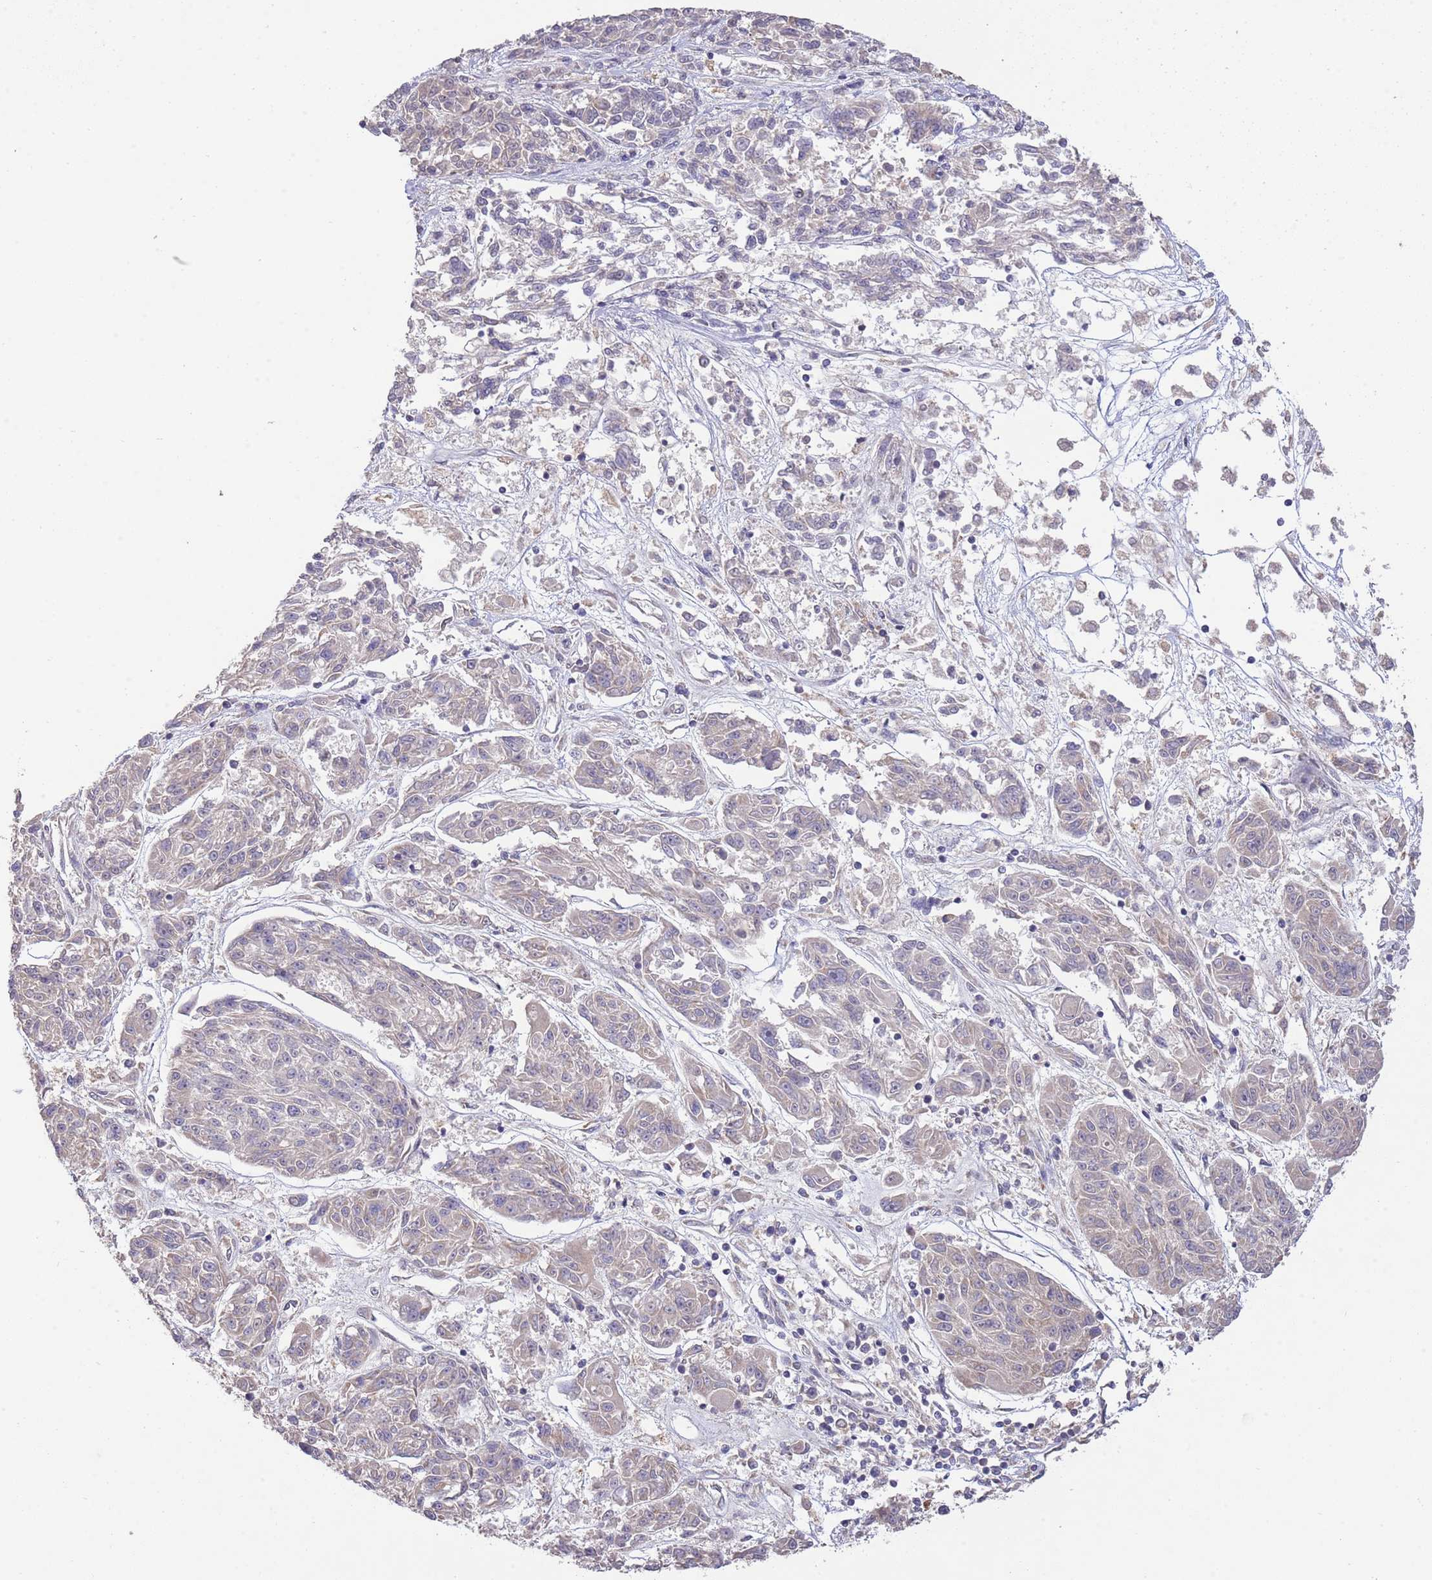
{"staining": {"intensity": "negative", "quantity": "none", "location": "none"}, "tissue": "melanoma", "cell_type": "Tumor cells", "image_type": "cancer", "snomed": [{"axis": "morphology", "description": "Malignant melanoma, NOS"}, {"axis": "topography", "description": "Skin"}], "caption": "Tumor cells are negative for brown protein staining in melanoma.", "gene": "IVD", "patient": {"sex": "male", "age": 53}}